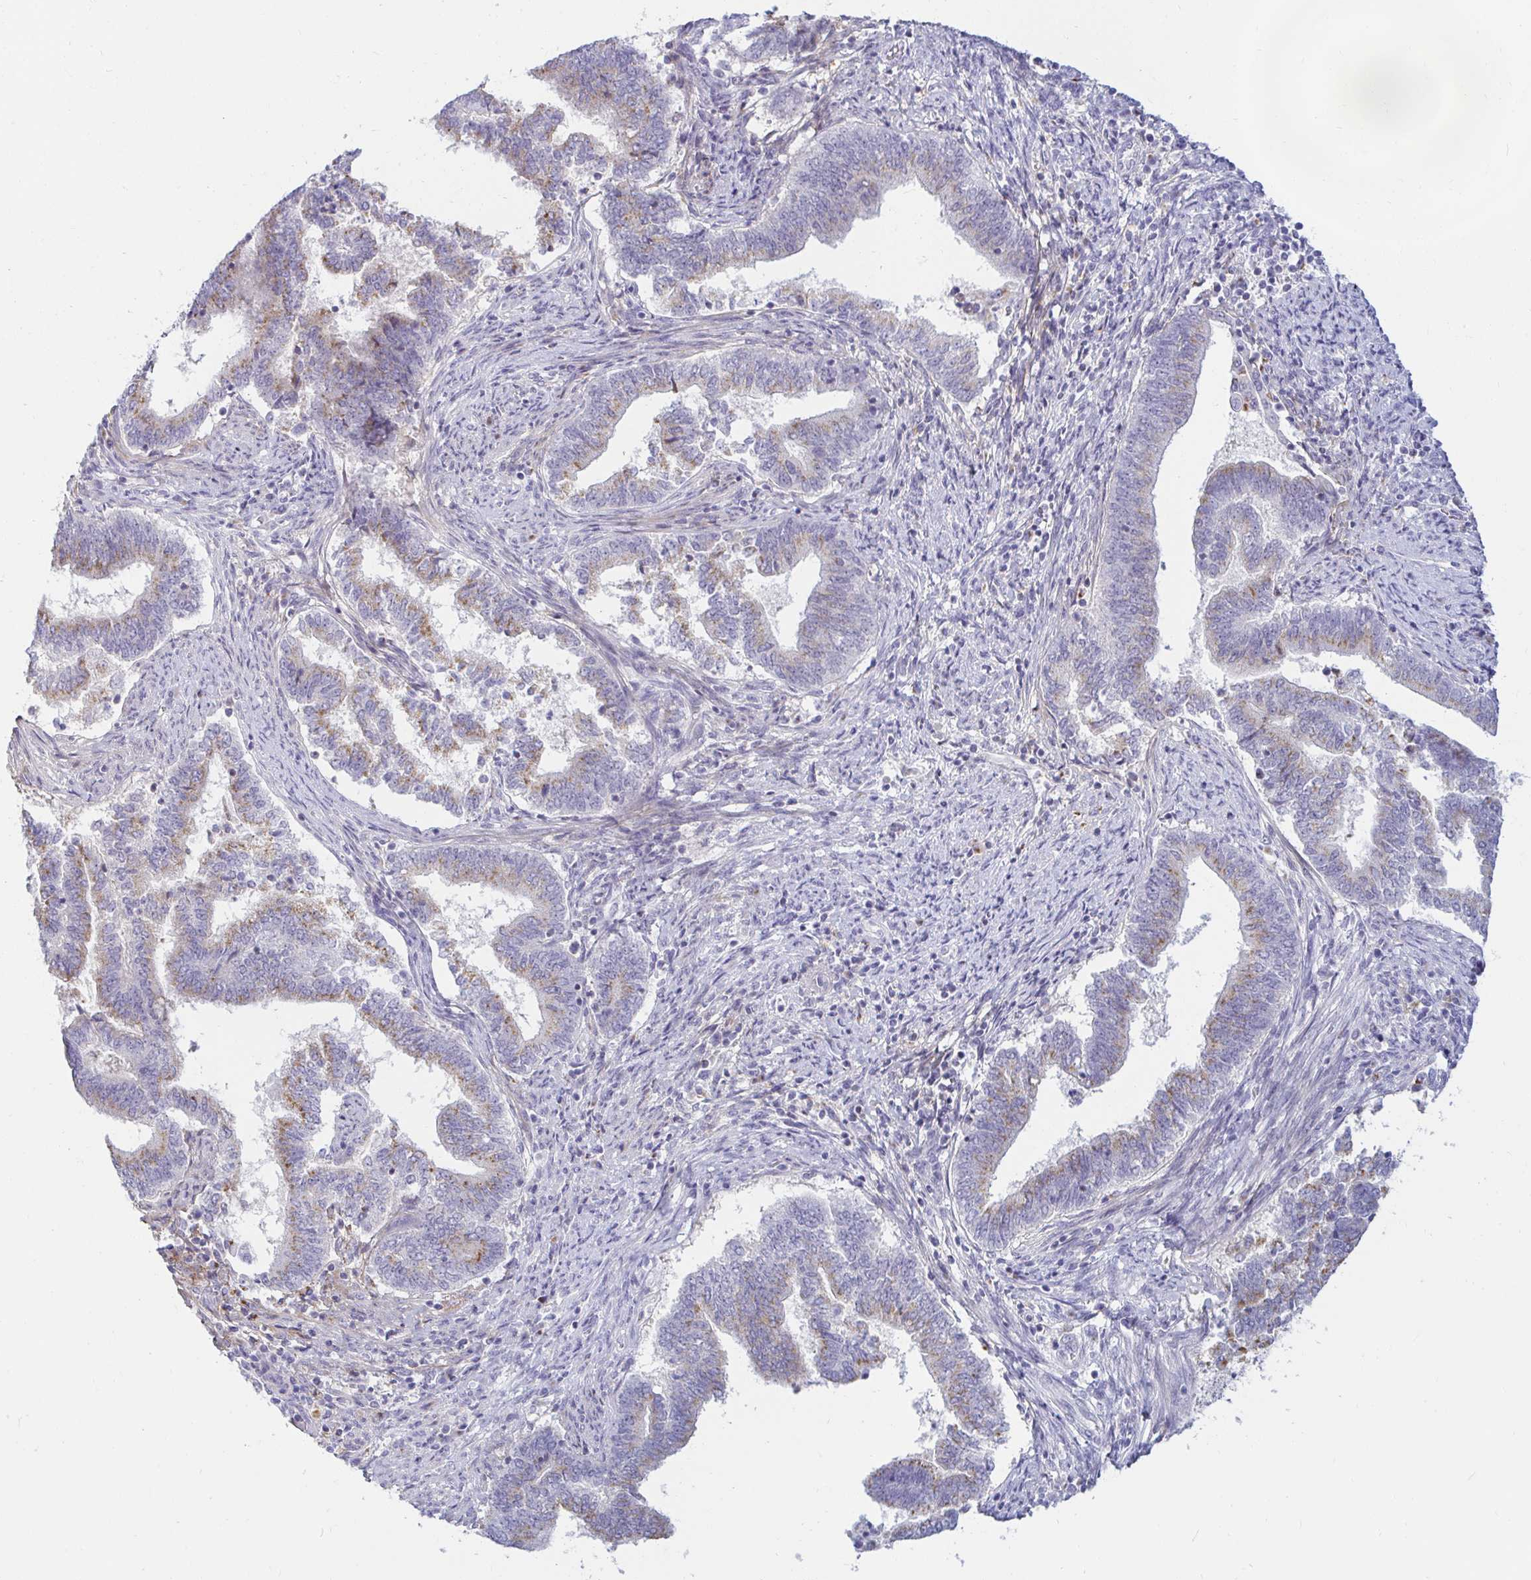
{"staining": {"intensity": "moderate", "quantity": "25%-75%", "location": "cytoplasmic/membranous"}, "tissue": "endometrial cancer", "cell_type": "Tumor cells", "image_type": "cancer", "snomed": [{"axis": "morphology", "description": "Adenocarcinoma, NOS"}, {"axis": "topography", "description": "Endometrium"}], "caption": "Immunohistochemical staining of human adenocarcinoma (endometrial) shows moderate cytoplasmic/membranous protein positivity in about 25%-75% of tumor cells.", "gene": "OR51D1", "patient": {"sex": "female", "age": 65}}